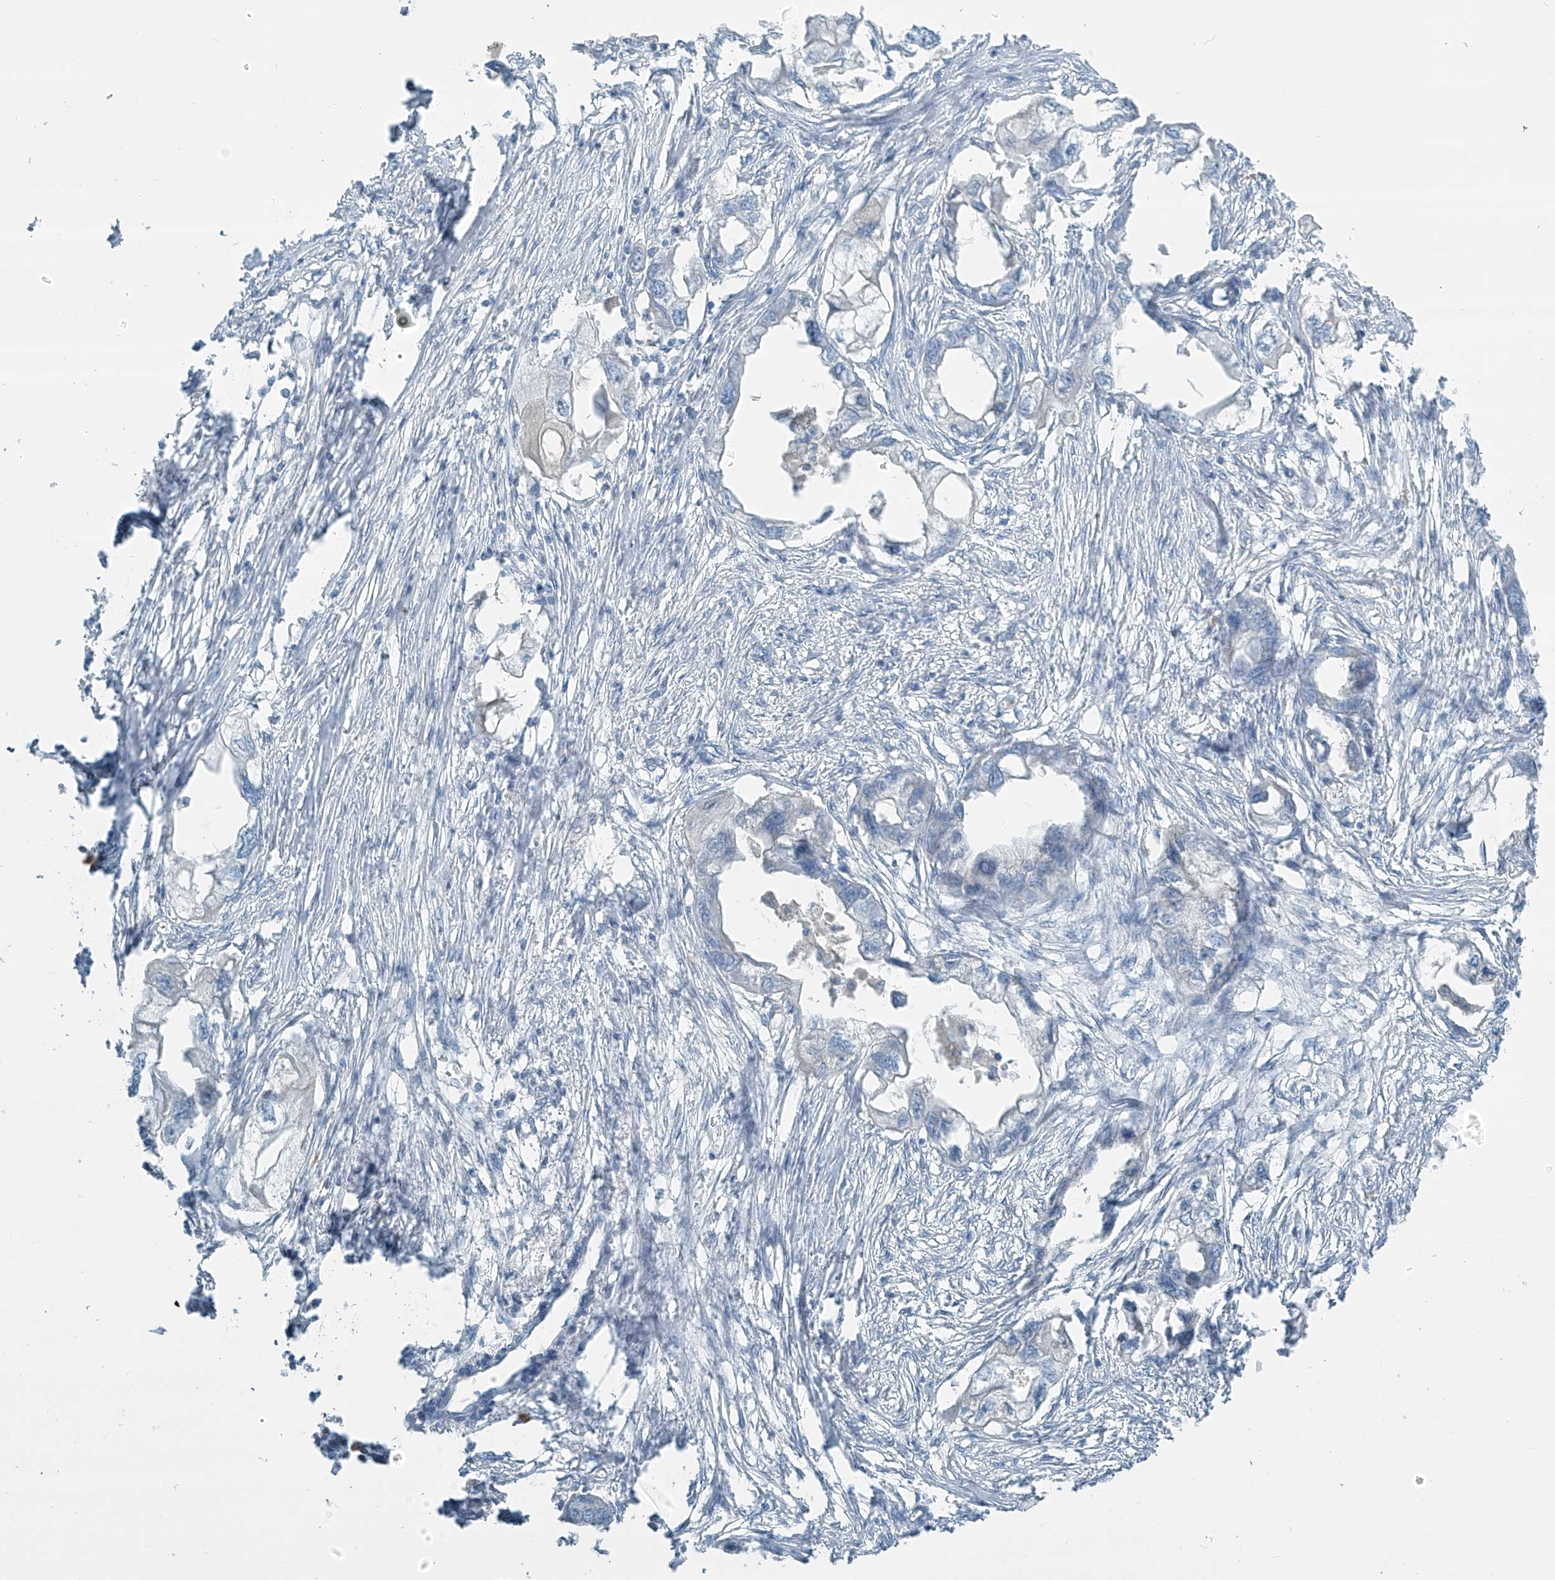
{"staining": {"intensity": "negative", "quantity": "none", "location": "none"}, "tissue": "endometrial cancer", "cell_type": "Tumor cells", "image_type": "cancer", "snomed": [{"axis": "morphology", "description": "Adenocarcinoma, NOS"}, {"axis": "morphology", "description": "Adenocarcinoma, metastatic, NOS"}, {"axis": "topography", "description": "Adipose tissue"}, {"axis": "topography", "description": "Endometrium"}], "caption": "The histopathology image demonstrates no significant expression in tumor cells of adenocarcinoma (endometrial).", "gene": "FAM131C", "patient": {"sex": "female", "age": 67}}